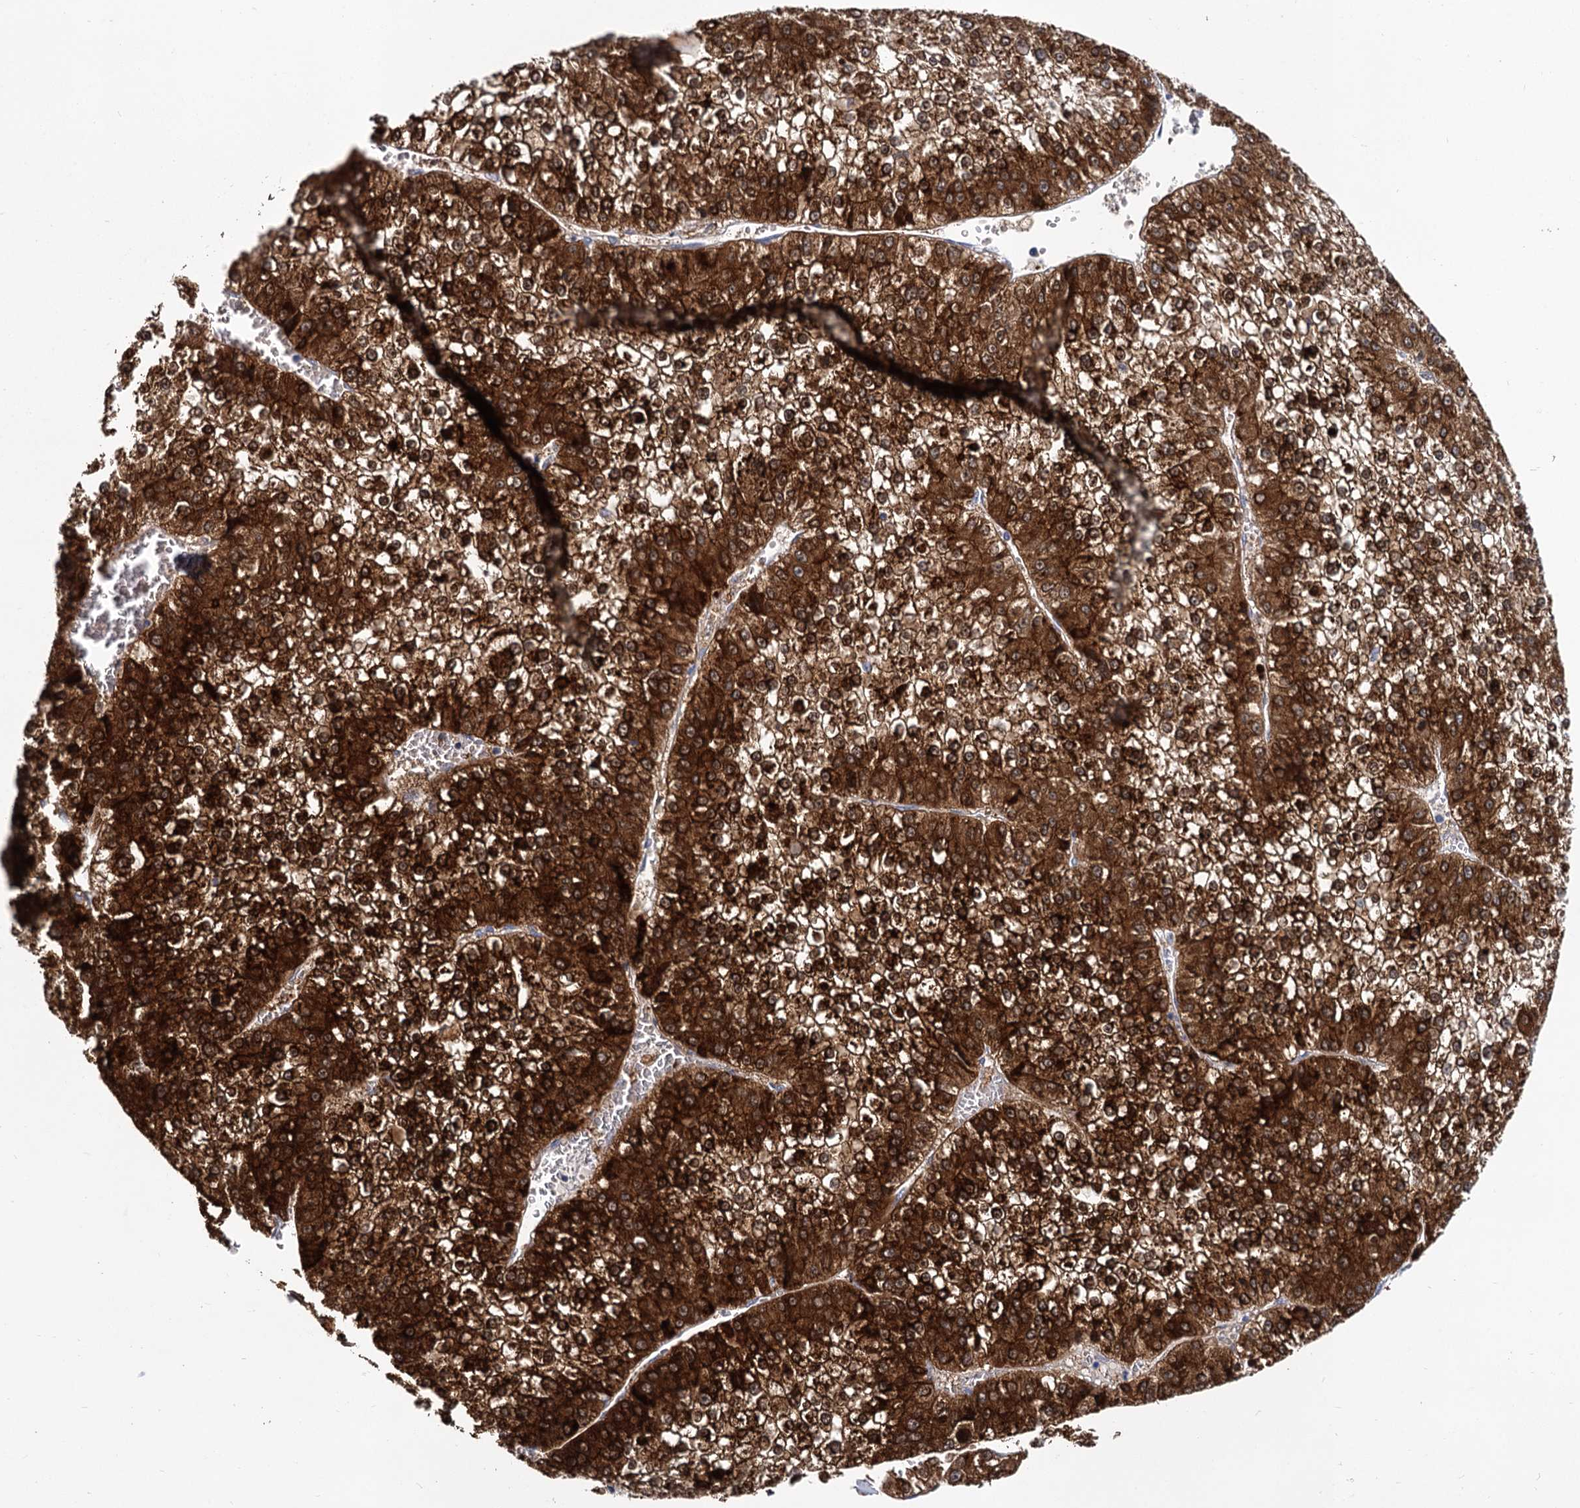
{"staining": {"intensity": "strong", "quantity": ">75%", "location": "cytoplasmic/membranous"}, "tissue": "liver cancer", "cell_type": "Tumor cells", "image_type": "cancer", "snomed": [{"axis": "morphology", "description": "Carcinoma, Hepatocellular, NOS"}, {"axis": "topography", "description": "Liver"}], "caption": "A high amount of strong cytoplasmic/membranous positivity is appreciated in about >75% of tumor cells in hepatocellular carcinoma (liver) tissue. (Stains: DAB in brown, nuclei in blue, Microscopy: brightfield microscopy at high magnification).", "gene": "GCLC", "patient": {"sex": "female", "age": 73}}